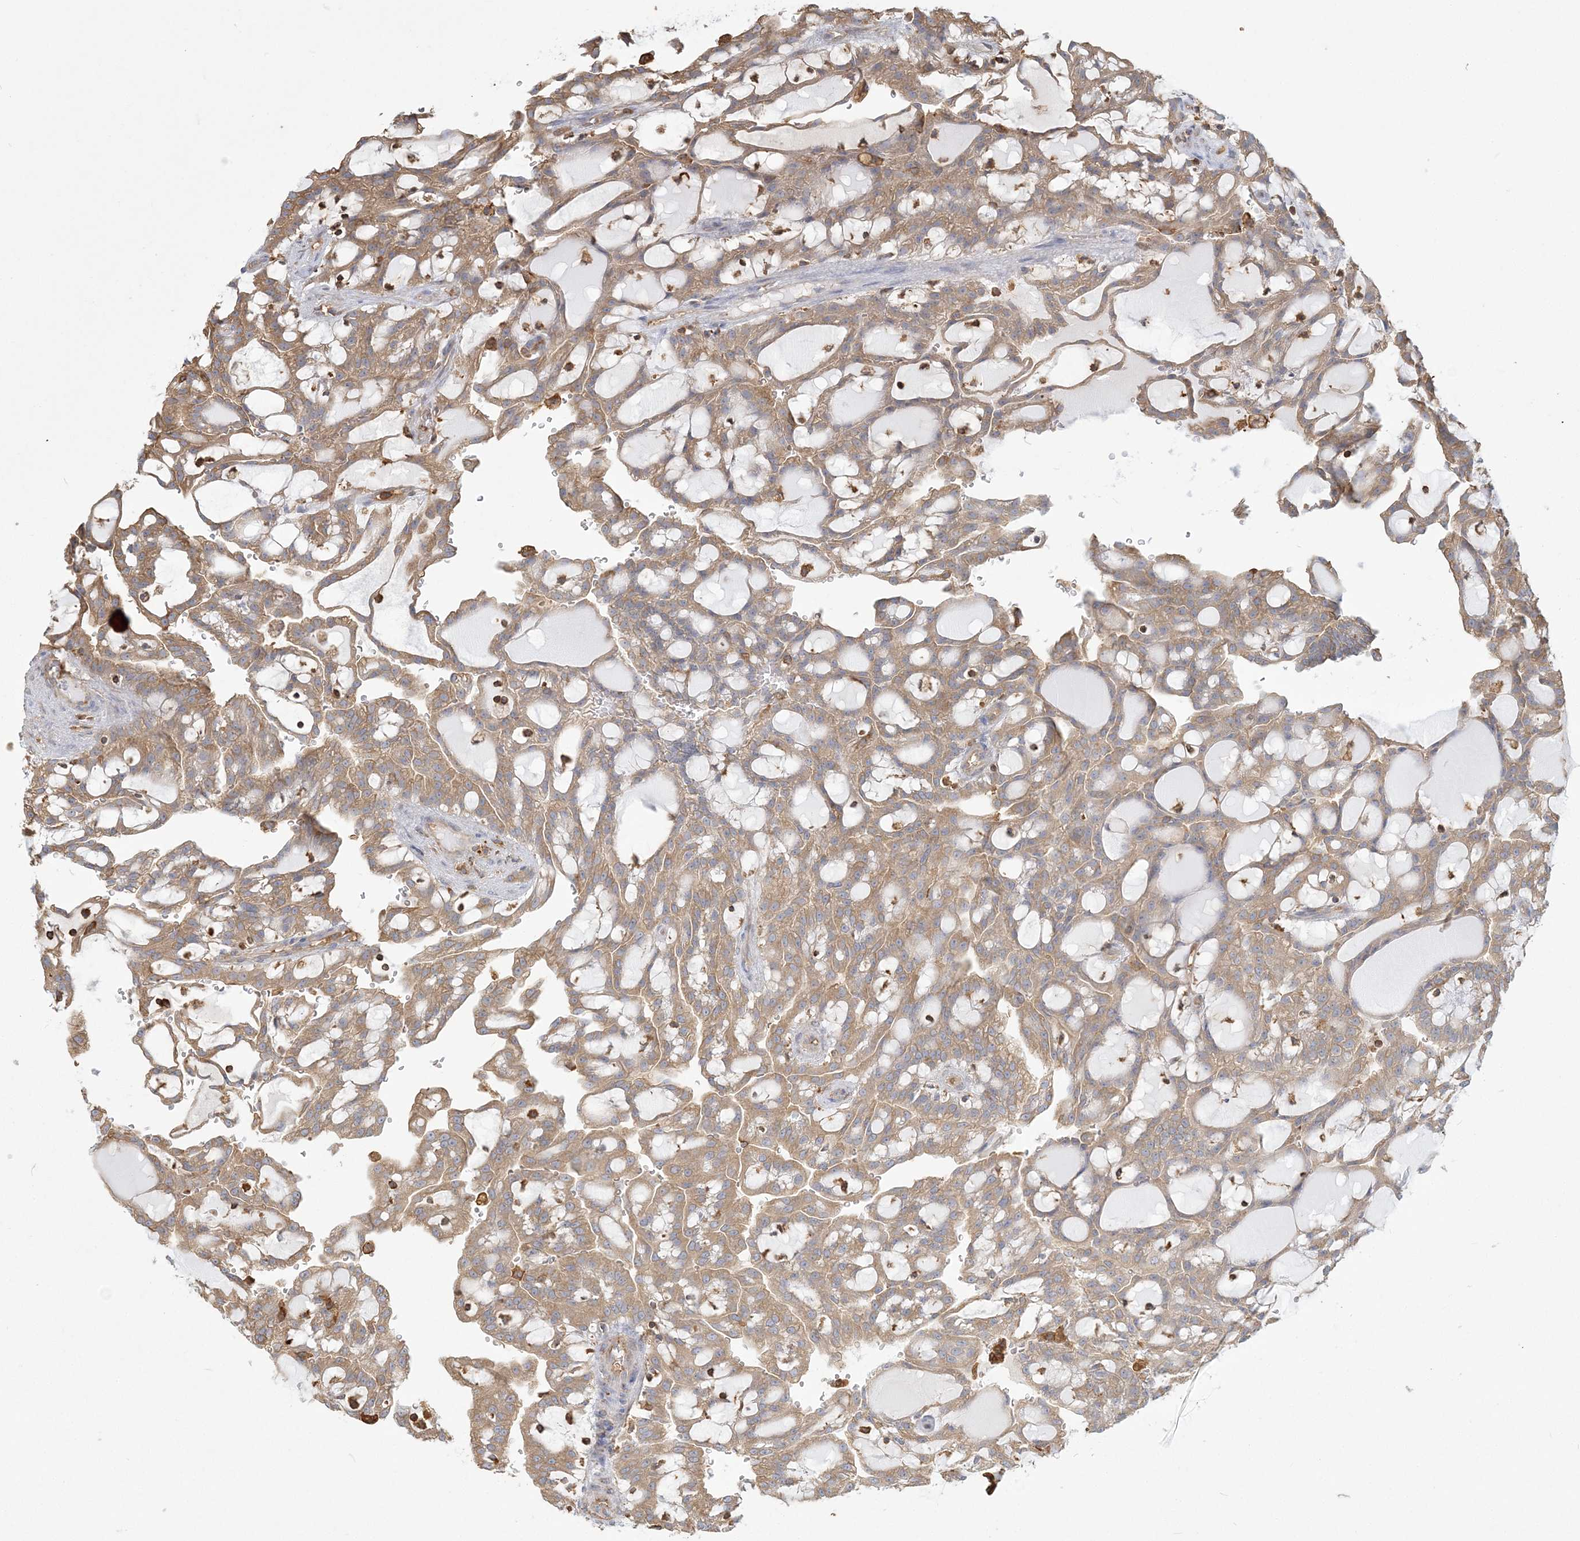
{"staining": {"intensity": "moderate", "quantity": ">75%", "location": "cytoplasmic/membranous"}, "tissue": "renal cancer", "cell_type": "Tumor cells", "image_type": "cancer", "snomed": [{"axis": "morphology", "description": "Adenocarcinoma, NOS"}, {"axis": "topography", "description": "Kidney"}], "caption": "Immunohistochemical staining of renal cancer exhibits medium levels of moderate cytoplasmic/membranous expression in approximately >75% of tumor cells.", "gene": "ANKS1A", "patient": {"sex": "male", "age": 63}}